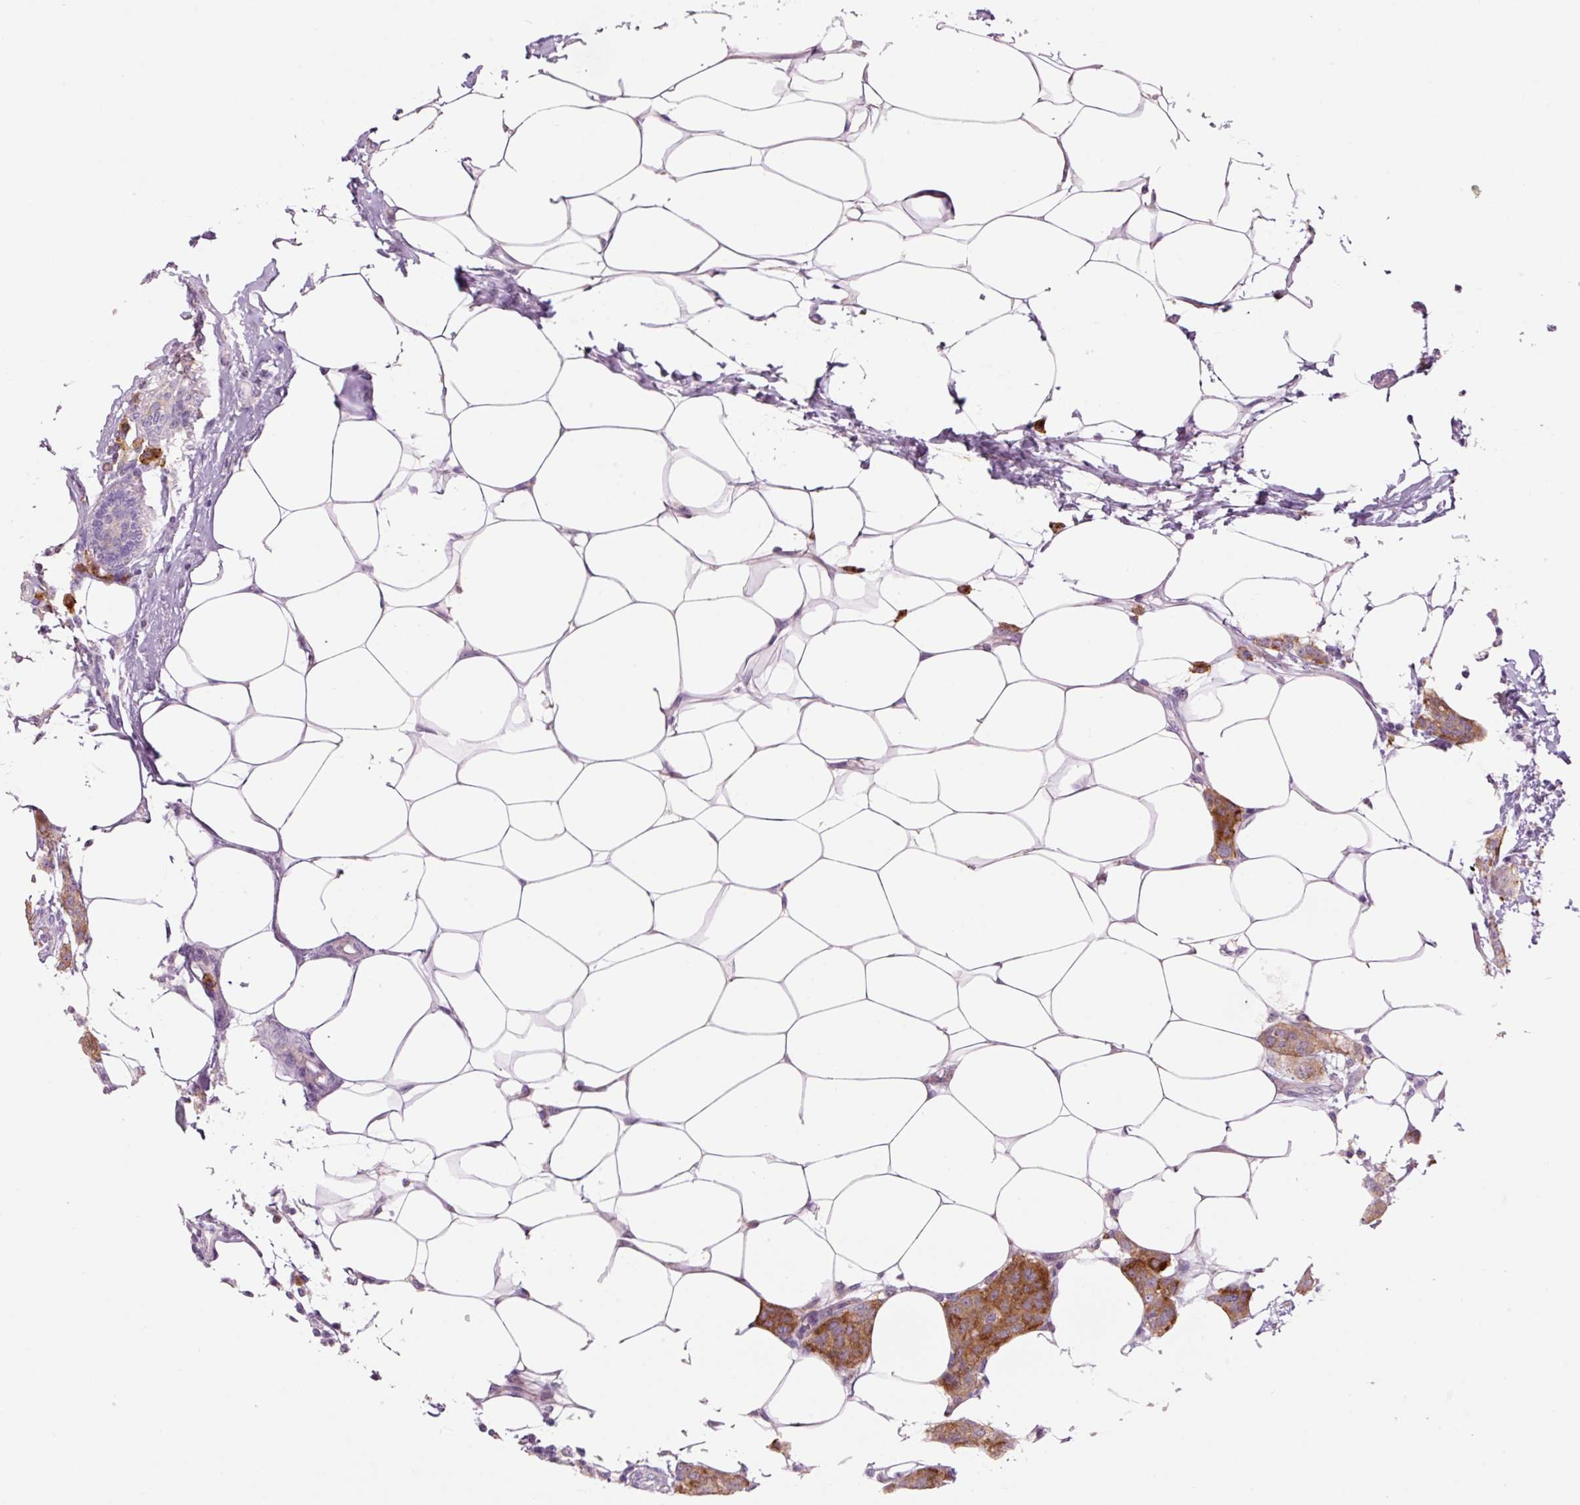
{"staining": {"intensity": "moderate", "quantity": ">75%", "location": "cytoplasmic/membranous"}, "tissue": "breast cancer", "cell_type": "Tumor cells", "image_type": "cancer", "snomed": [{"axis": "morphology", "description": "Duct carcinoma"}, {"axis": "topography", "description": "Breast"}], "caption": "This image shows breast invasive ductal carcinoma stained with immunohistochemistry to label a protein in brown. The cytoplasmic/membranous of tumor cells show moderate positivity for the protein. Nuclei are counter-stained blue.", "gene": "HAX1", "patient": {"sex": "female", "age": 72}}